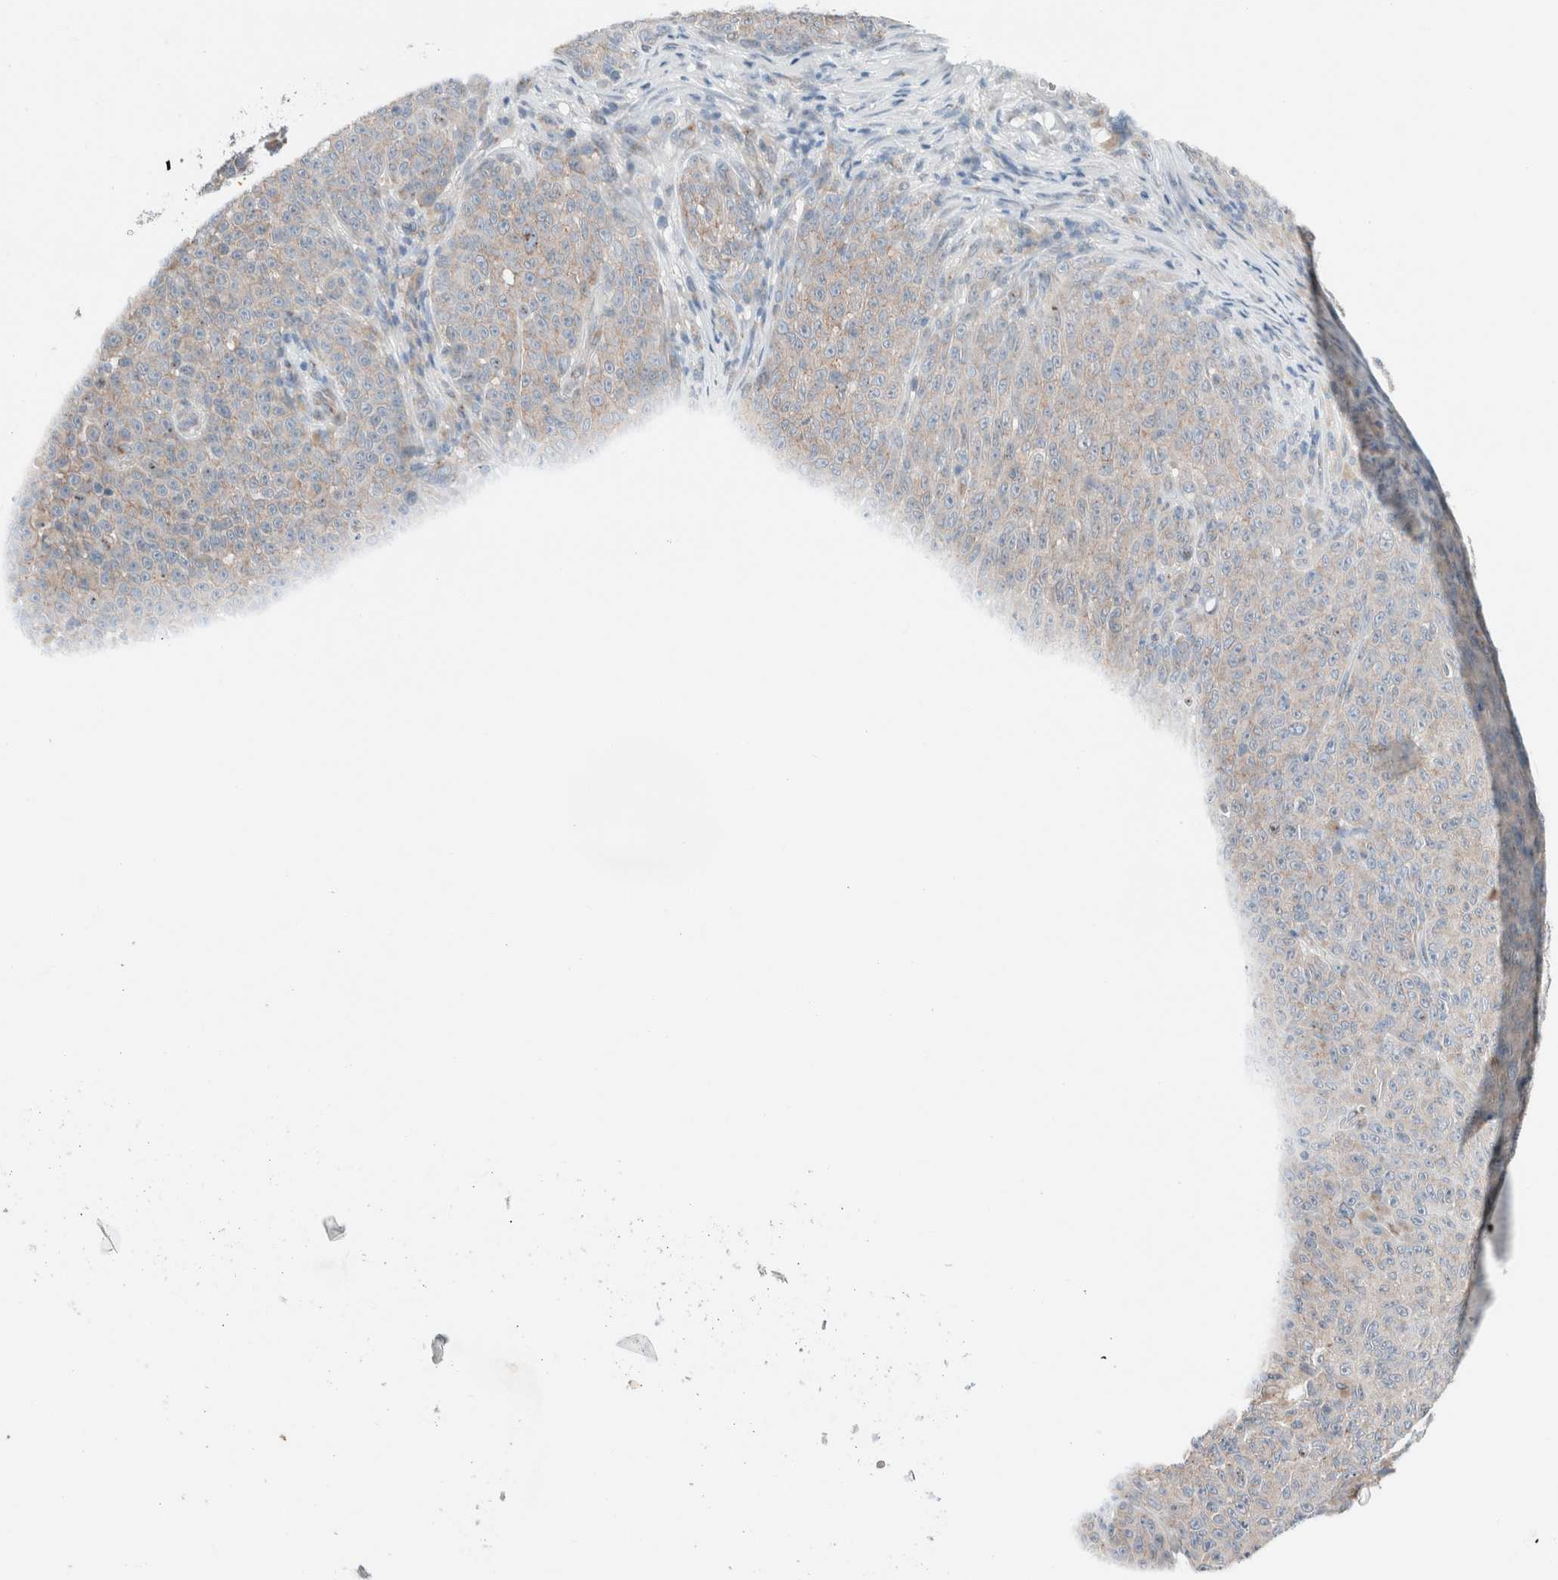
{"staining": {"intensity": "weak", "quantity": "25%-75%", "location": "cytoplasmic/membranous"}, "tissue": "melanoma", "cell_type": "Tumor cells", "image_type": "cancer", "snomed": [{"axis": "morphology", "description": "Malignant melanoma, NOS"}, {"axis": "topography", "description": "Skin"}], "caption": "A micrograph of human melanoma stained for a protein reveals weak cytoplasmic/membranous brown staining in tumor cells.", "gene": "CASC3", "patient": {"sex": "female", "age": 82}}